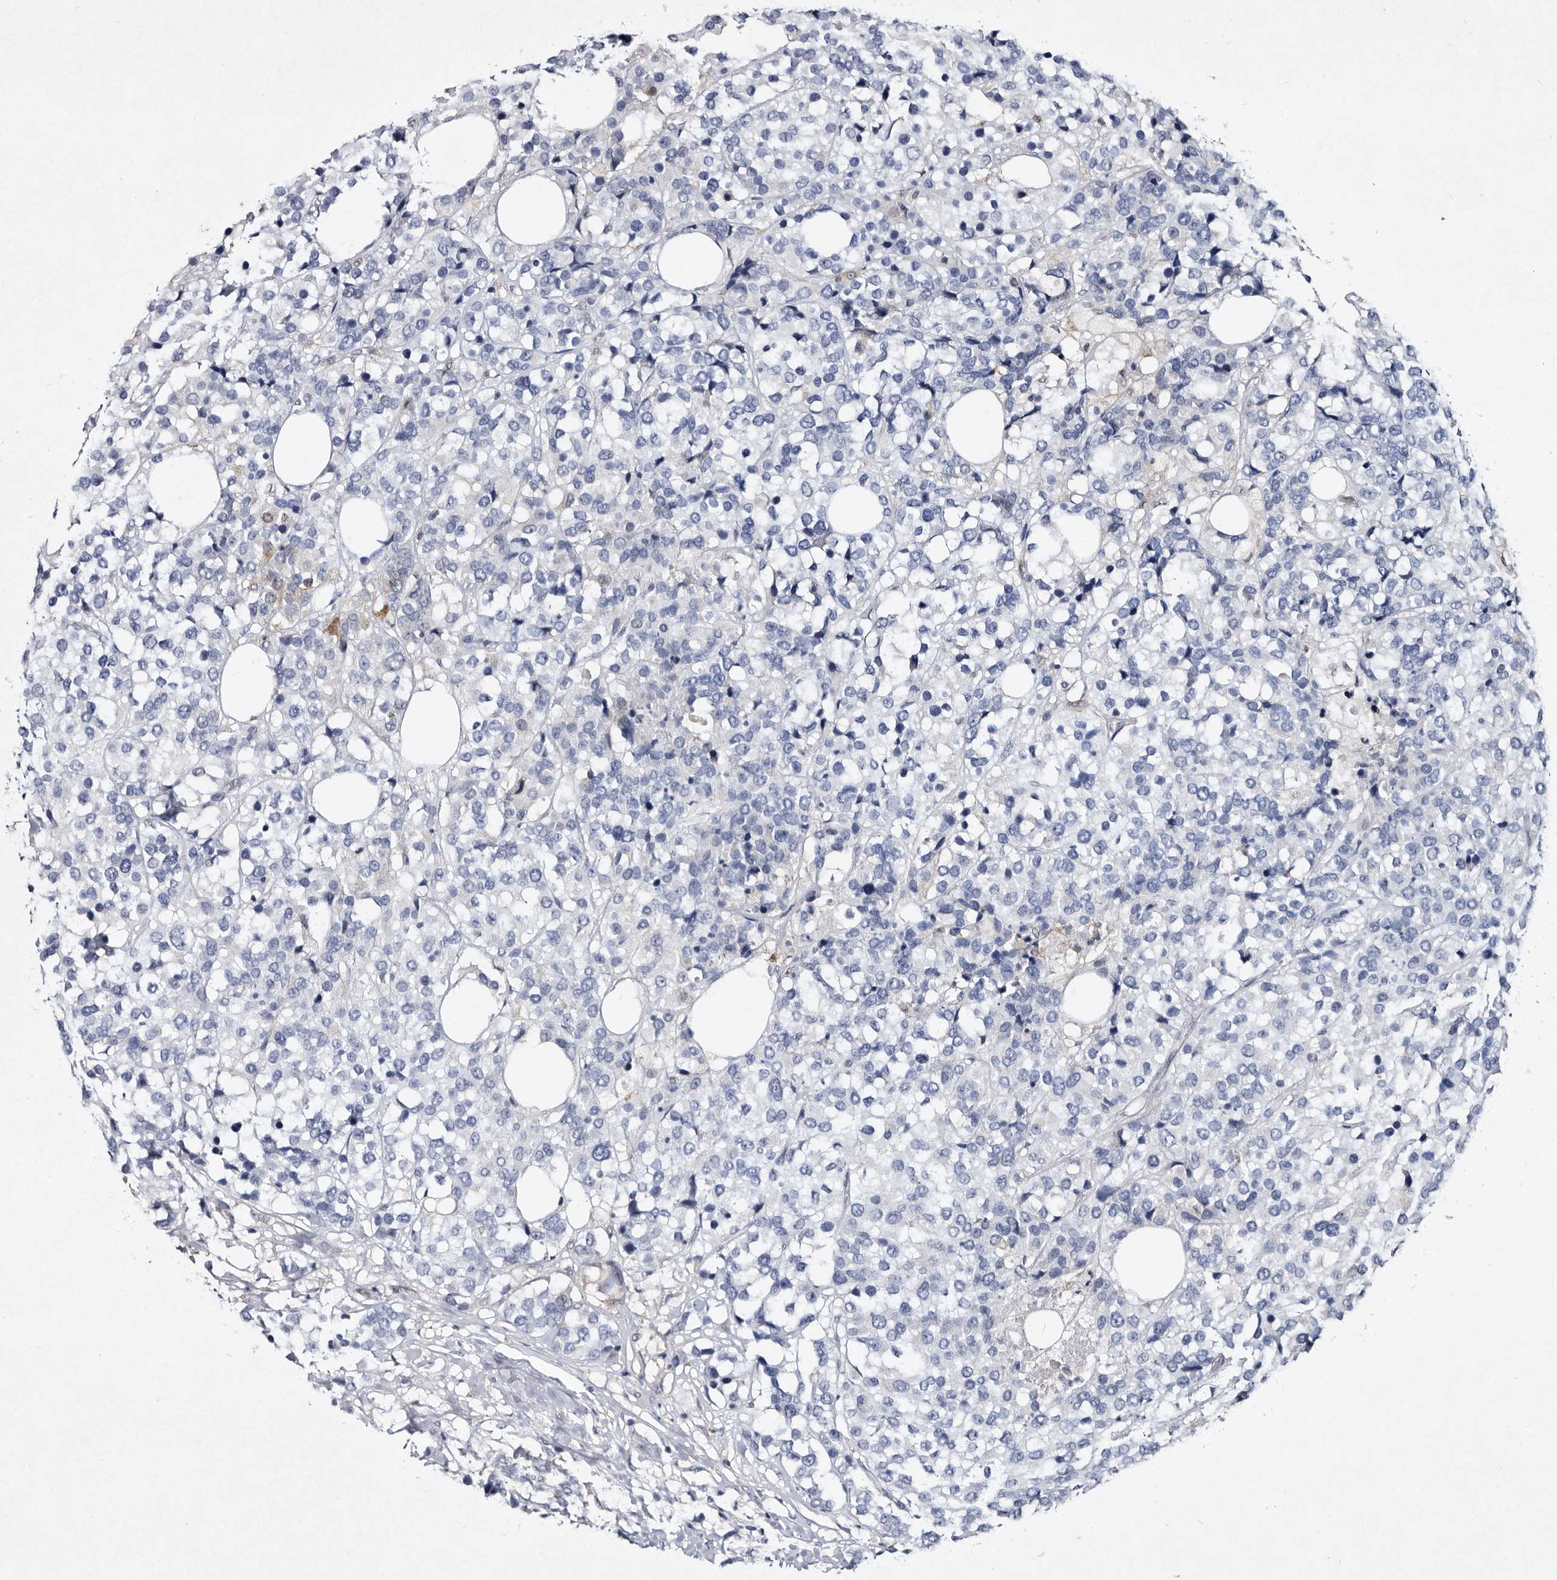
{"staining": {"intensity": "negative", "quantity": "none", "location": "none"}, "tissue": "breast cancer", "cell_type": "Tumor cells", "image_type": "cancer", "snomed": [{"axis": "morphology", "description": "Lobular carcinoma"}, {"axis": "topography", "description": "Breast"}], "caption": "The immunohistochemistry histopathology image has no significant expression in tumor cells of lobular carcinoma (breast) tissue.", "gene": "SERPINB8", "patient": {"sex": "female", "age": 59}}